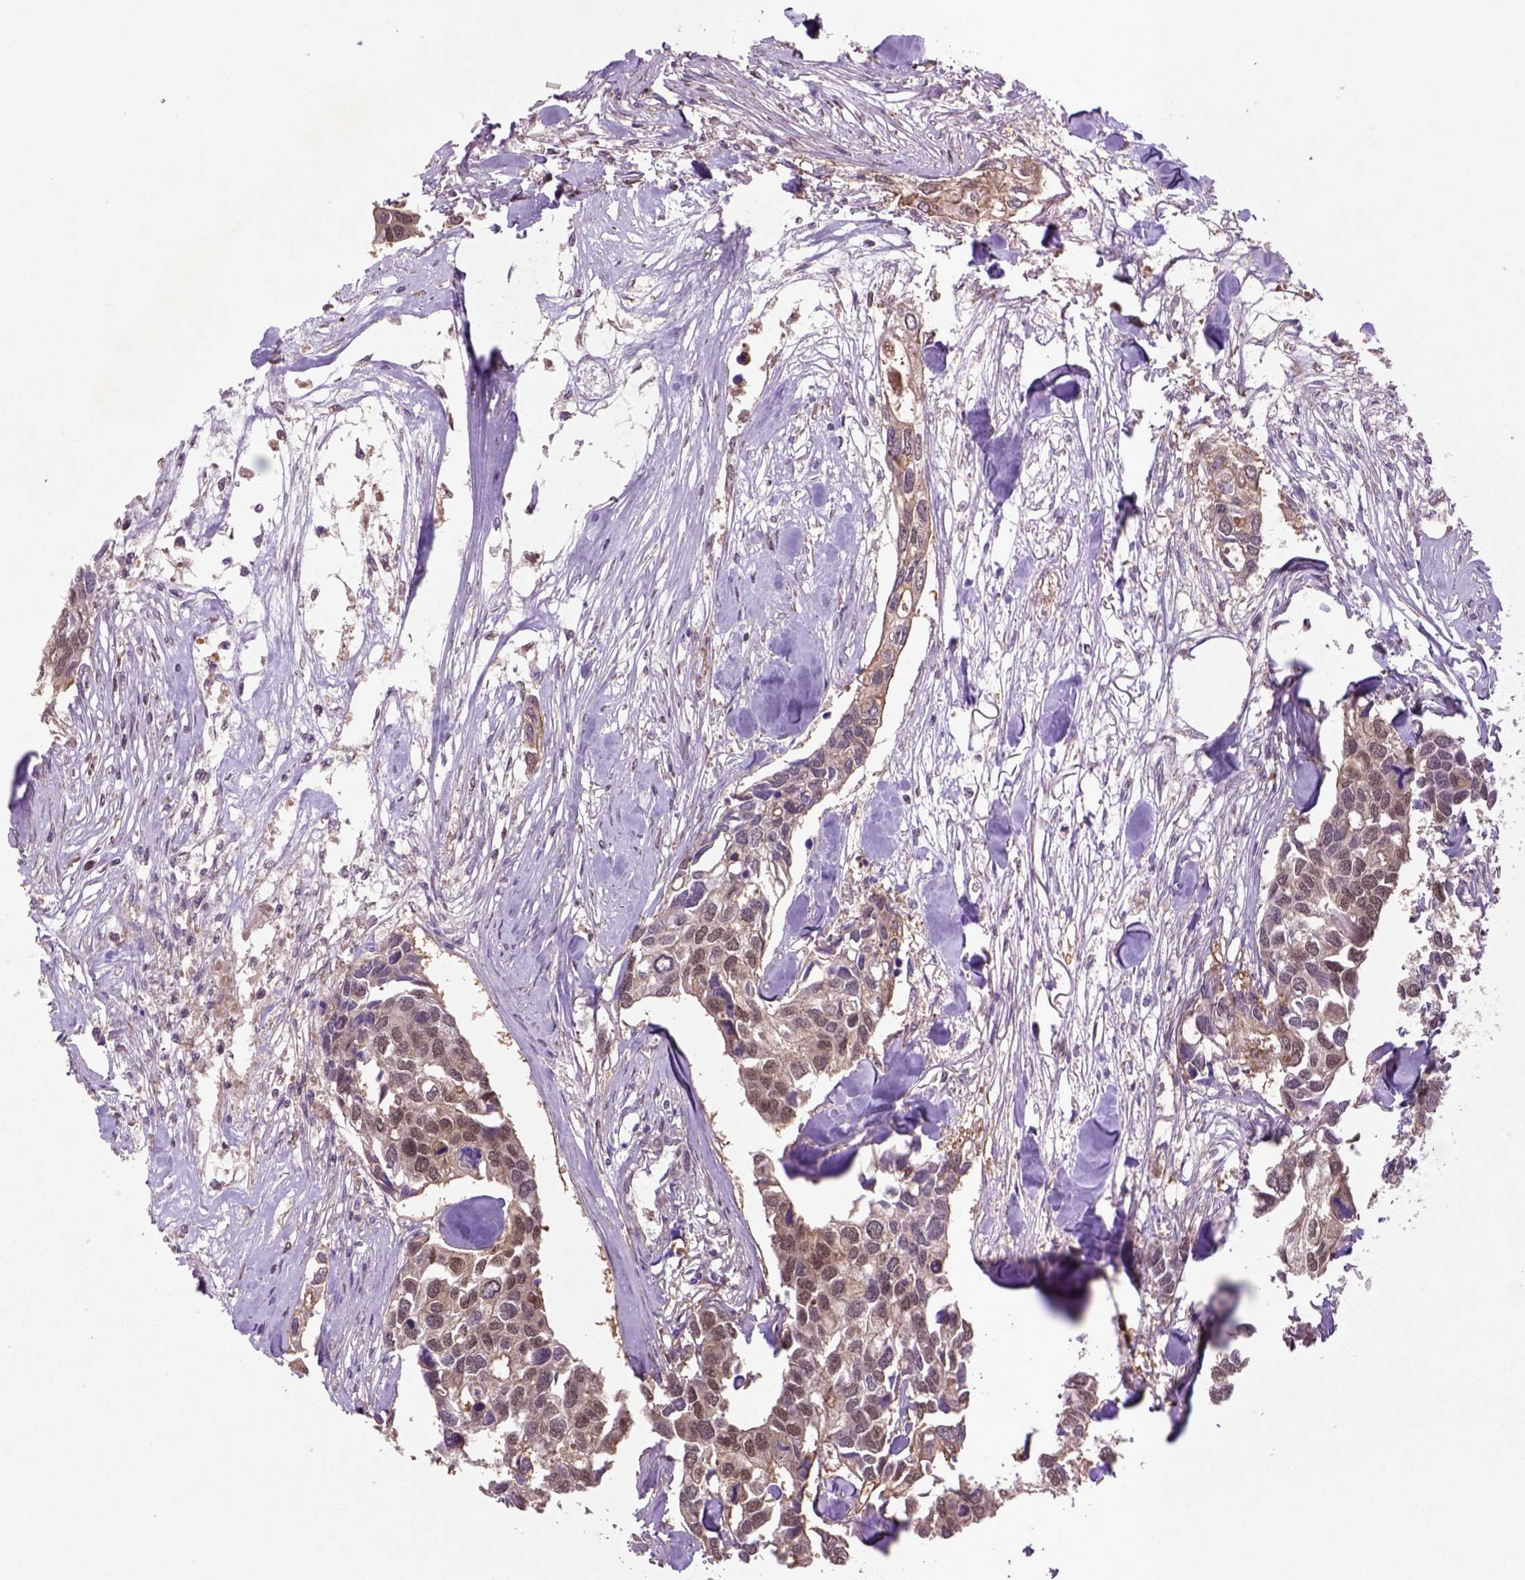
{"staining": {"intensity": "moderate", "quantity": ">75%", "location": "cytoplasmic/membranous,nuclear"}, "tissue": "breast cancer", "cell_type": "Tumor cells", "image_type": "cancer", "snomed": [{"axis": "morphology", "description": "Duct carcinoma"}, {"axis": "topography", "description": "Breast"}], "caption": "Moderate cytoplasmic/membranous and nuclear protein staining is seen in about >75% of tumor cells in breast cancer.", "gene": "HSPBP1", "patient": {"sex": "female", "age": 83}}